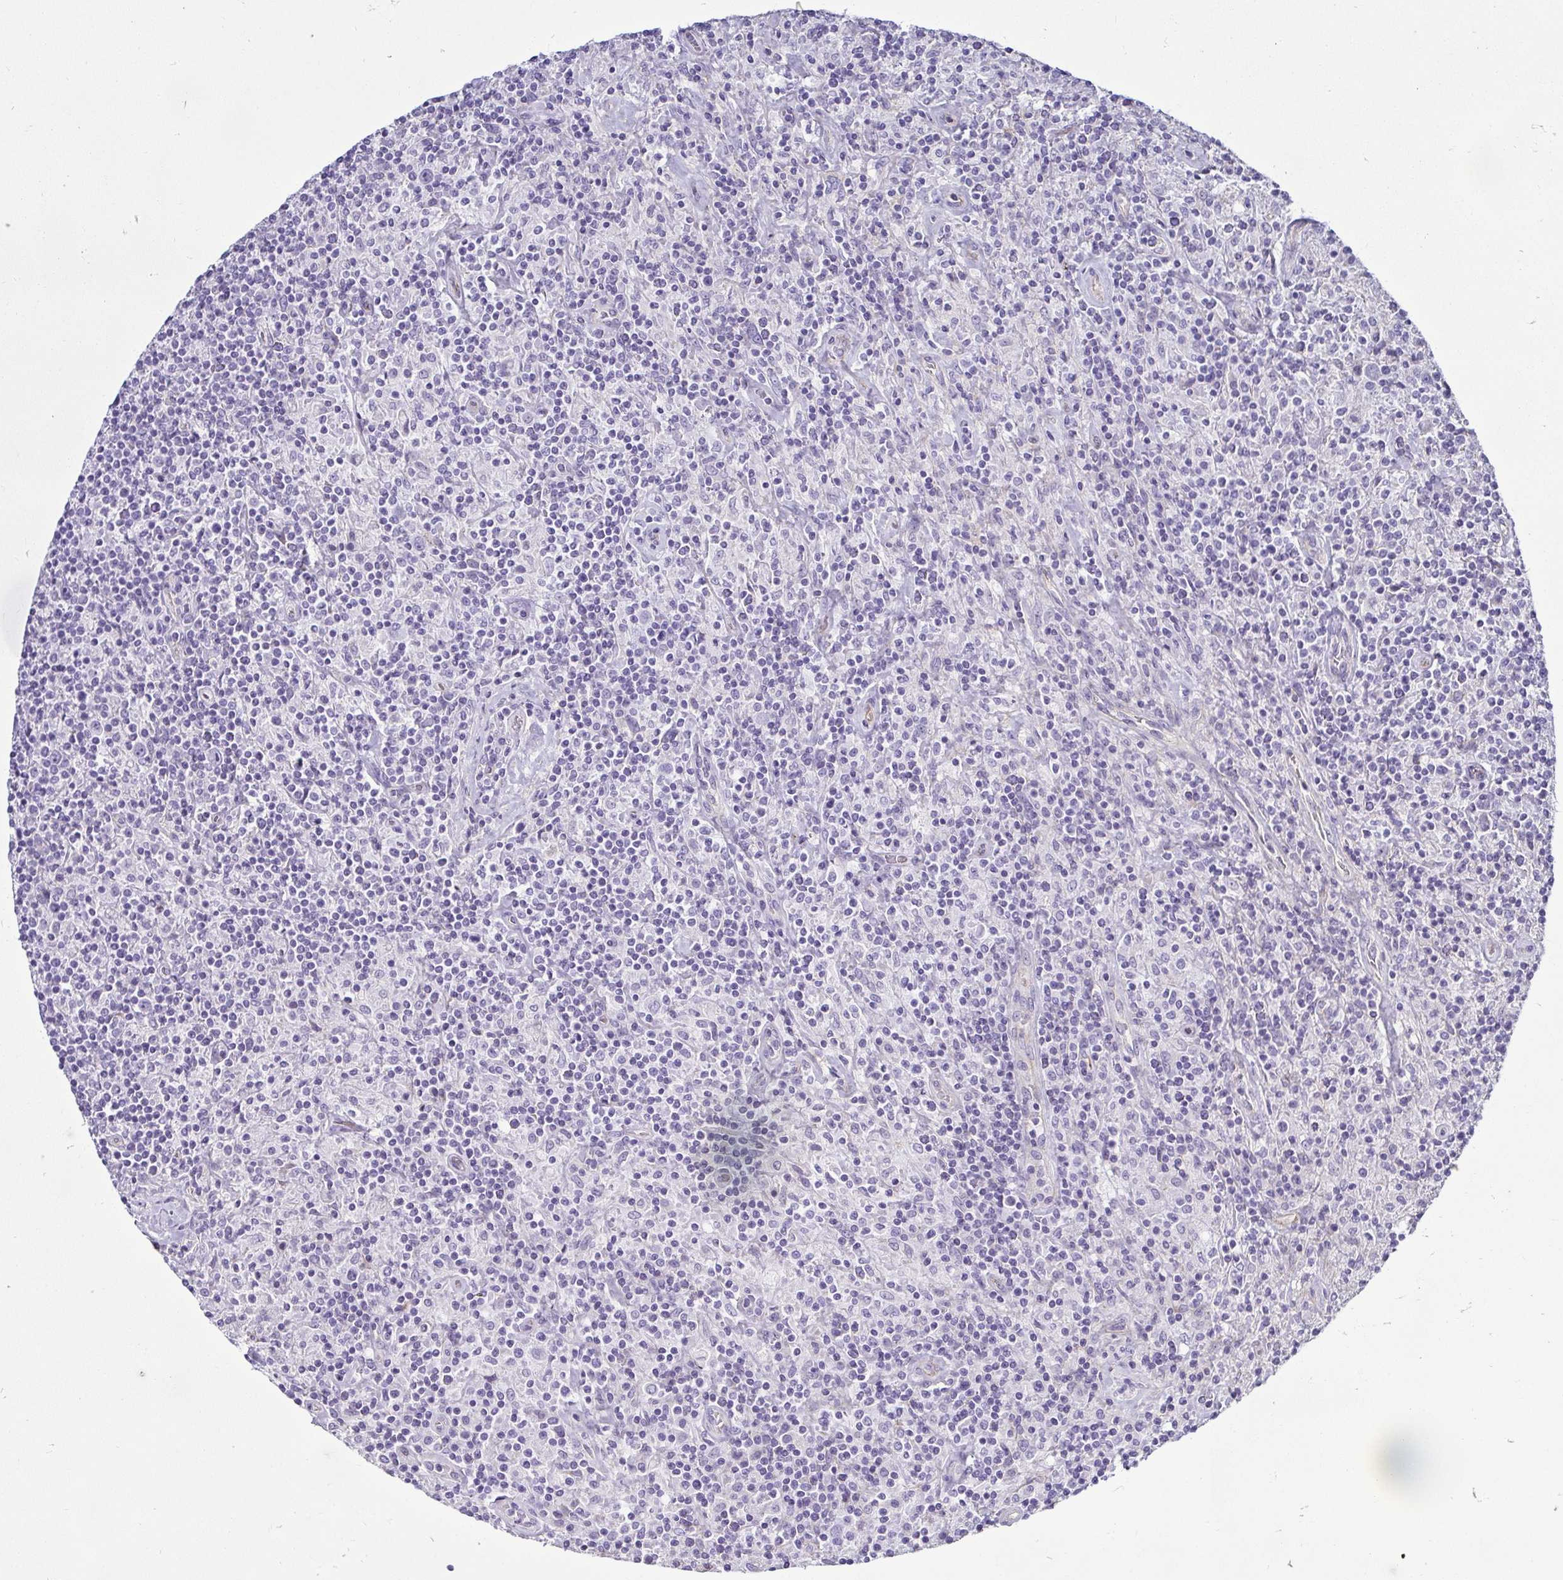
{"staining": {"intensity": "negative", "quantity": "none", "location": "none"}, "tissue": "lymphoma", "cell_type": "Tumor cells", "image_type": "cancer", "snomed": [{"axis": "morphology", "description": "Hodgkin's disease, NOS"}, {"axis": "topography", "description": "Lymph node"}], "caption": "Tumor cells are negative for brown protein staining in Hodgkin's disease.", "gene": "CASP14", "patient": {"sex": "male", "age": 70}}